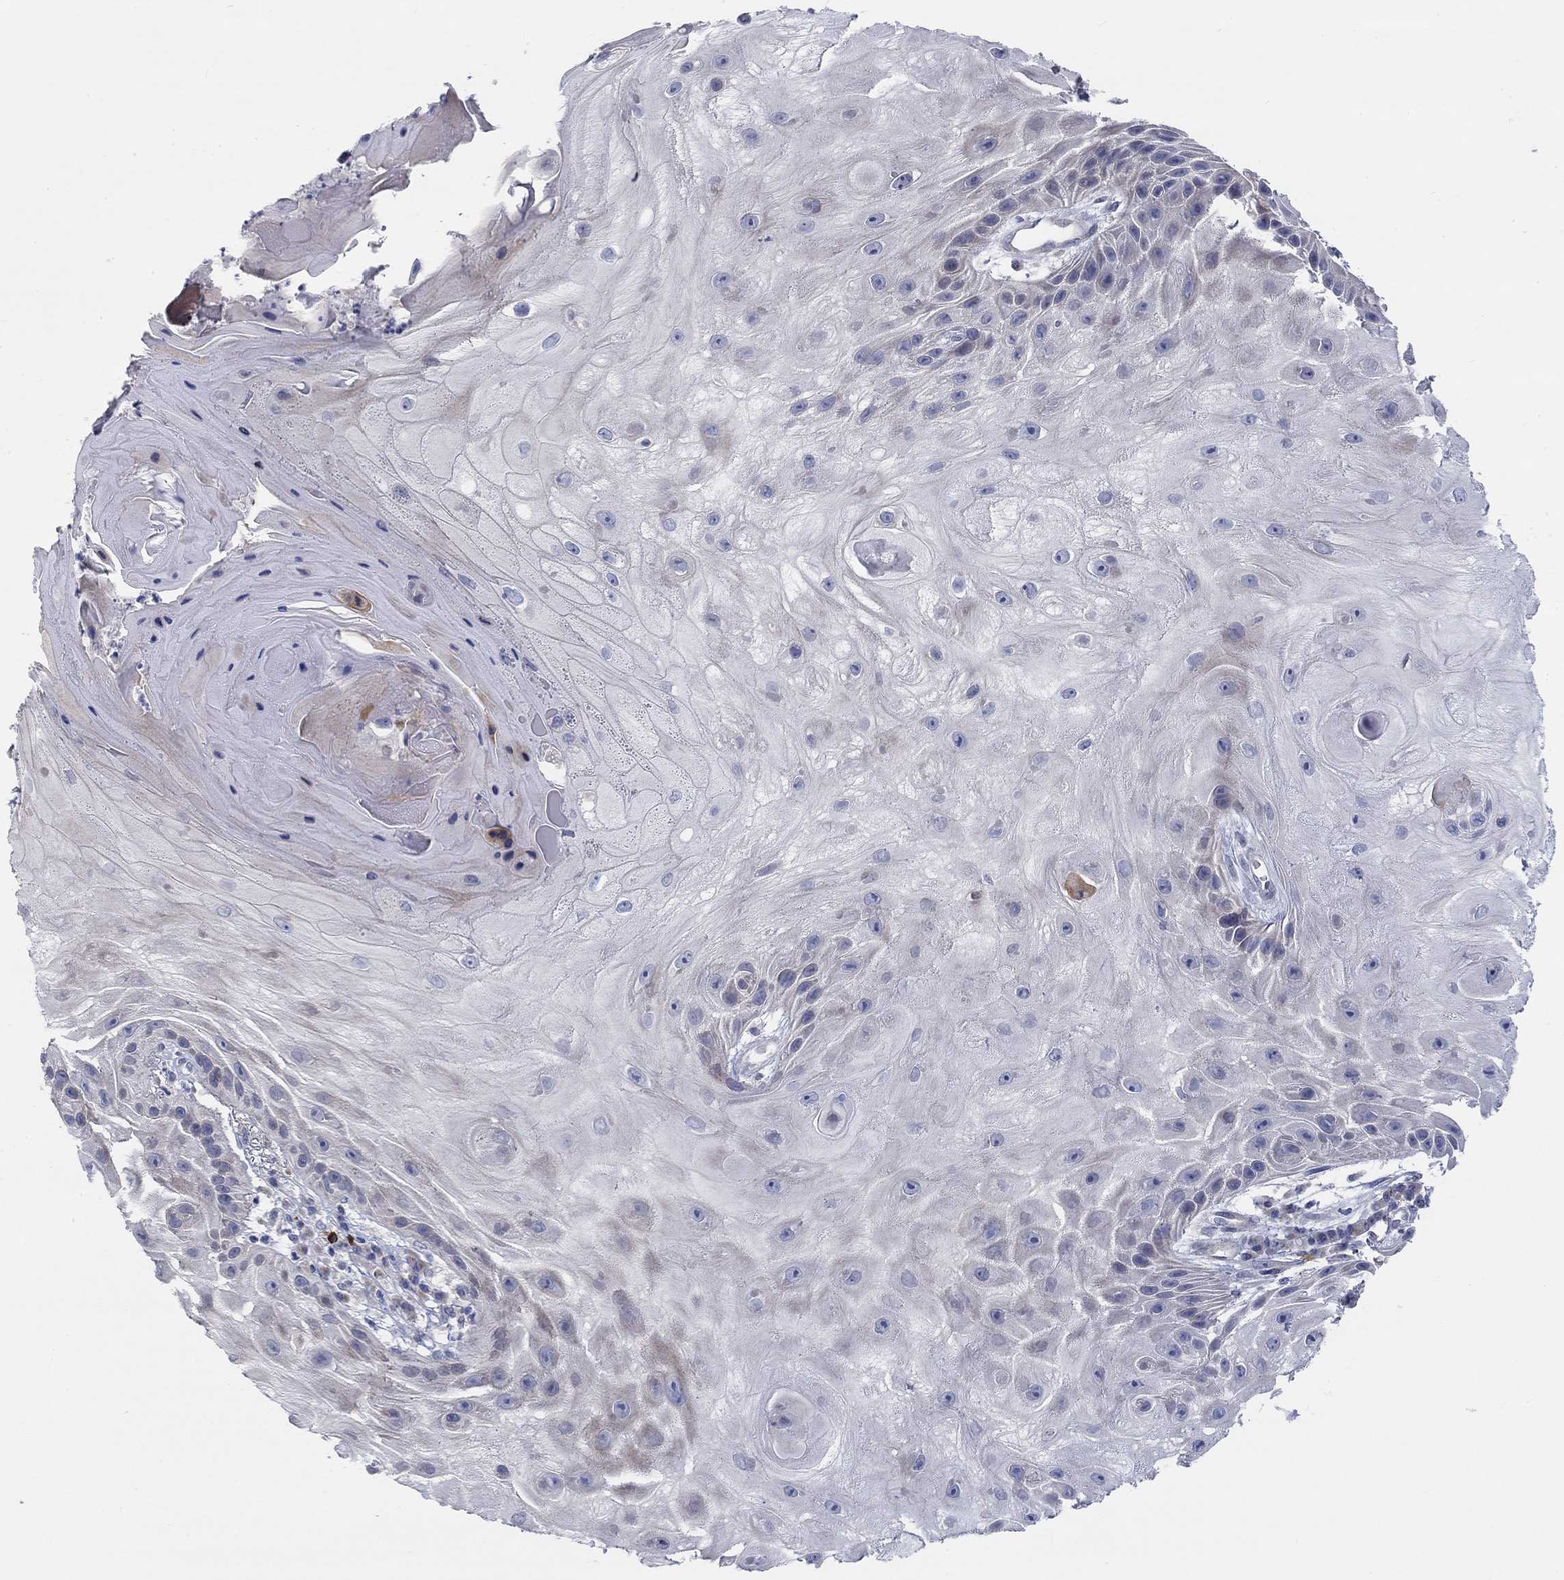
{"staining": {"intensity": "strong", "quantity": "<25%", "location": "nuclear"}, "tissue": "skin cancer", "cell_type": "Tumor cells", "image_type": "cancer", "snomed": [{"axis": "morphology", "description": "Normal tissue, NOS"}, {"axis": "morphology", "description": "Squamous cell carcinoma, NOS"}, {"axis": "topography", "description": "Skin"}], "caption": "Immunohistochemistry (IHC) (DAB) staining of human squamous cell carcinoma (skin) shows strong nuclear protein positivity in about <25% of tumor cells.", "gene": "PRC1", "patient": {"sex": "male", "age": 79}}